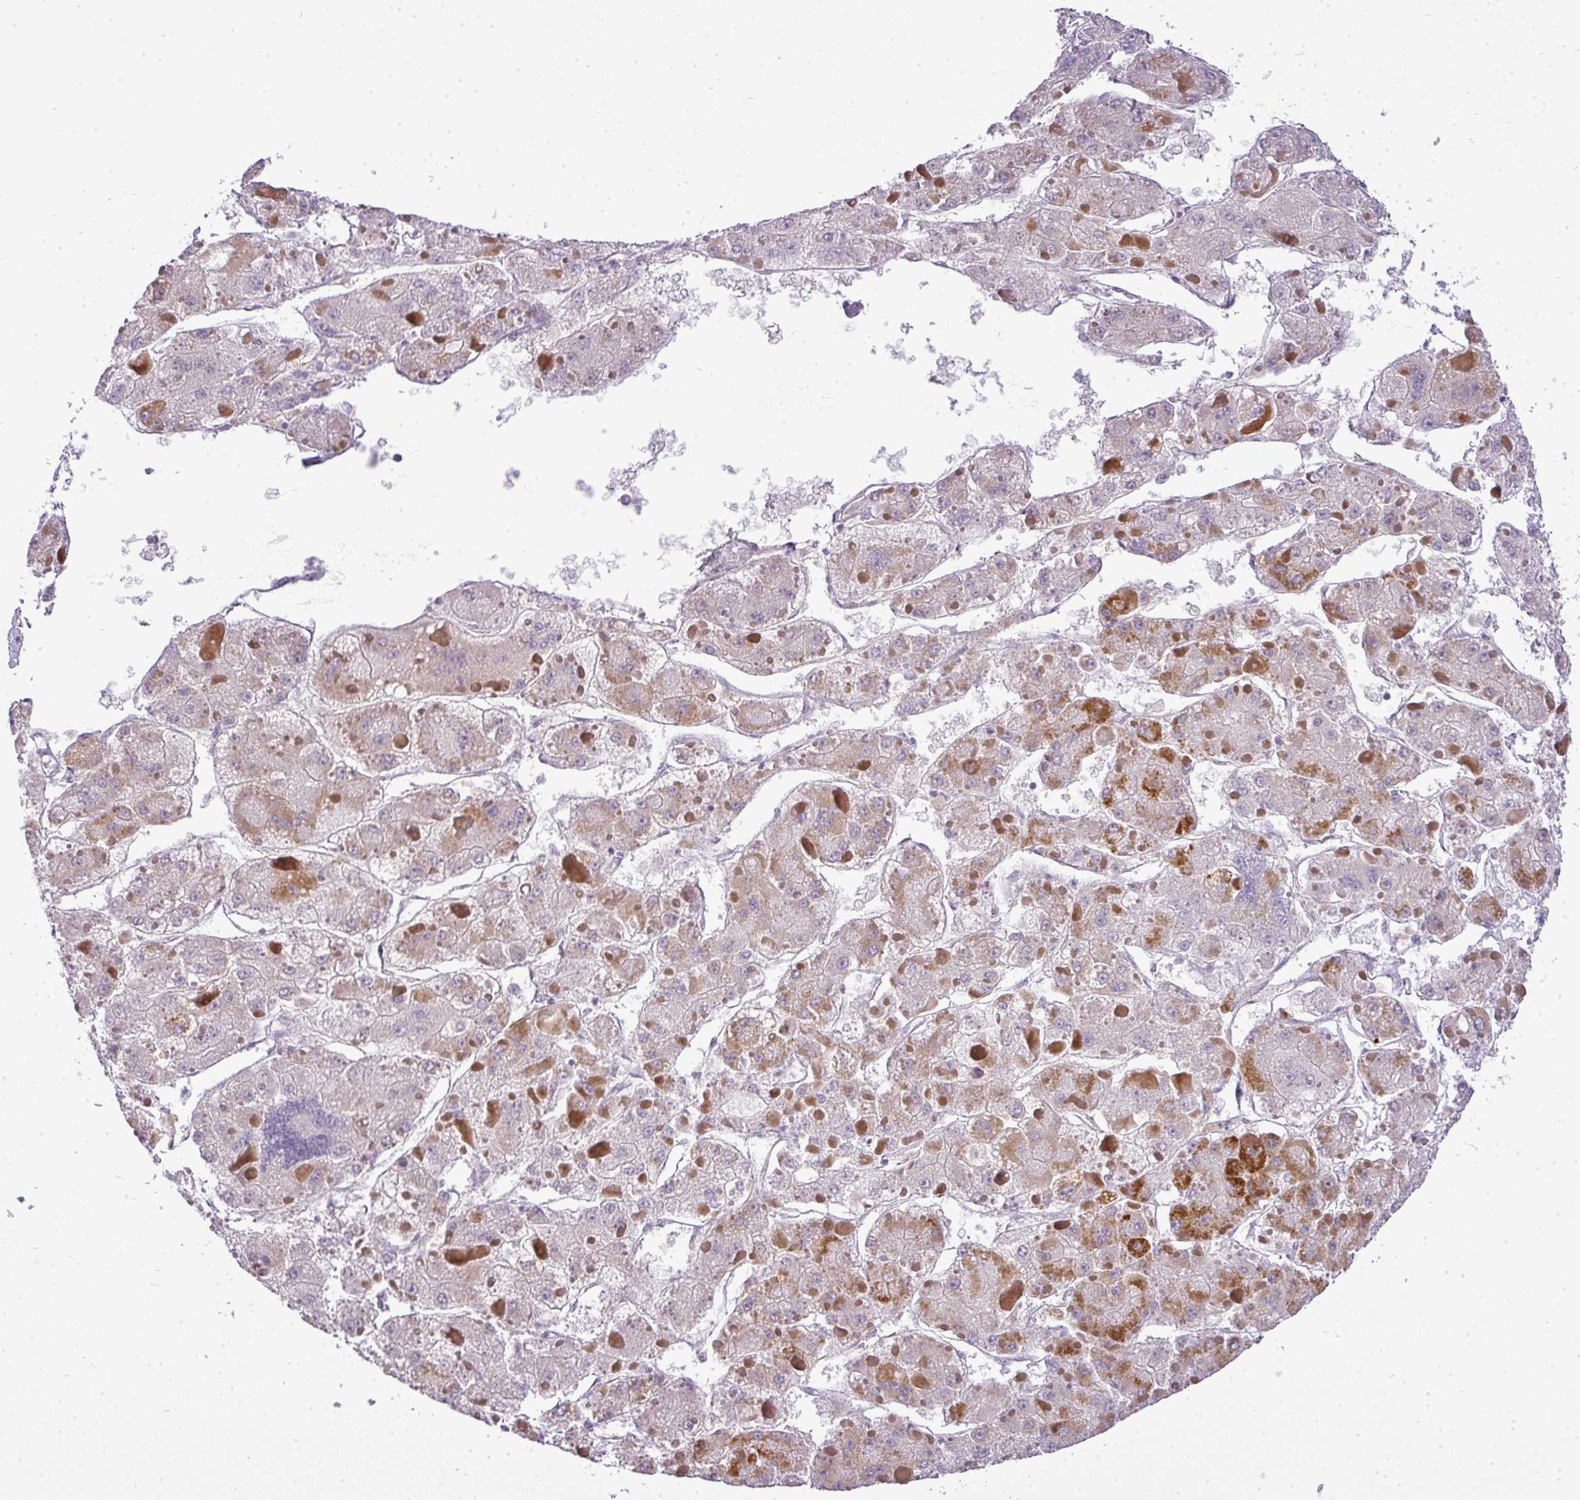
{"staining": {"intensity": "moderate", "quantity": "<25%", "location": "cytoplasmic/membranous"}, "tissue": "liver cancer", "cell_type": "Tumor cells", "image_type": "cancer", "snomed": [{"axis": "morphology", "description": "Carcinoma, Hepatocellular, NOS"}, {"axis": "topography", "description": "Liver"}], "caption": "Liver hepatocellular carcinoma was stained to show a protein in brown. There is low levels of moderate cytoplasmic/membranous positivity in about <25% of tumor cells.", "gene": "ZDHHC1", "patient": {"sex": "female", "age": 73}}